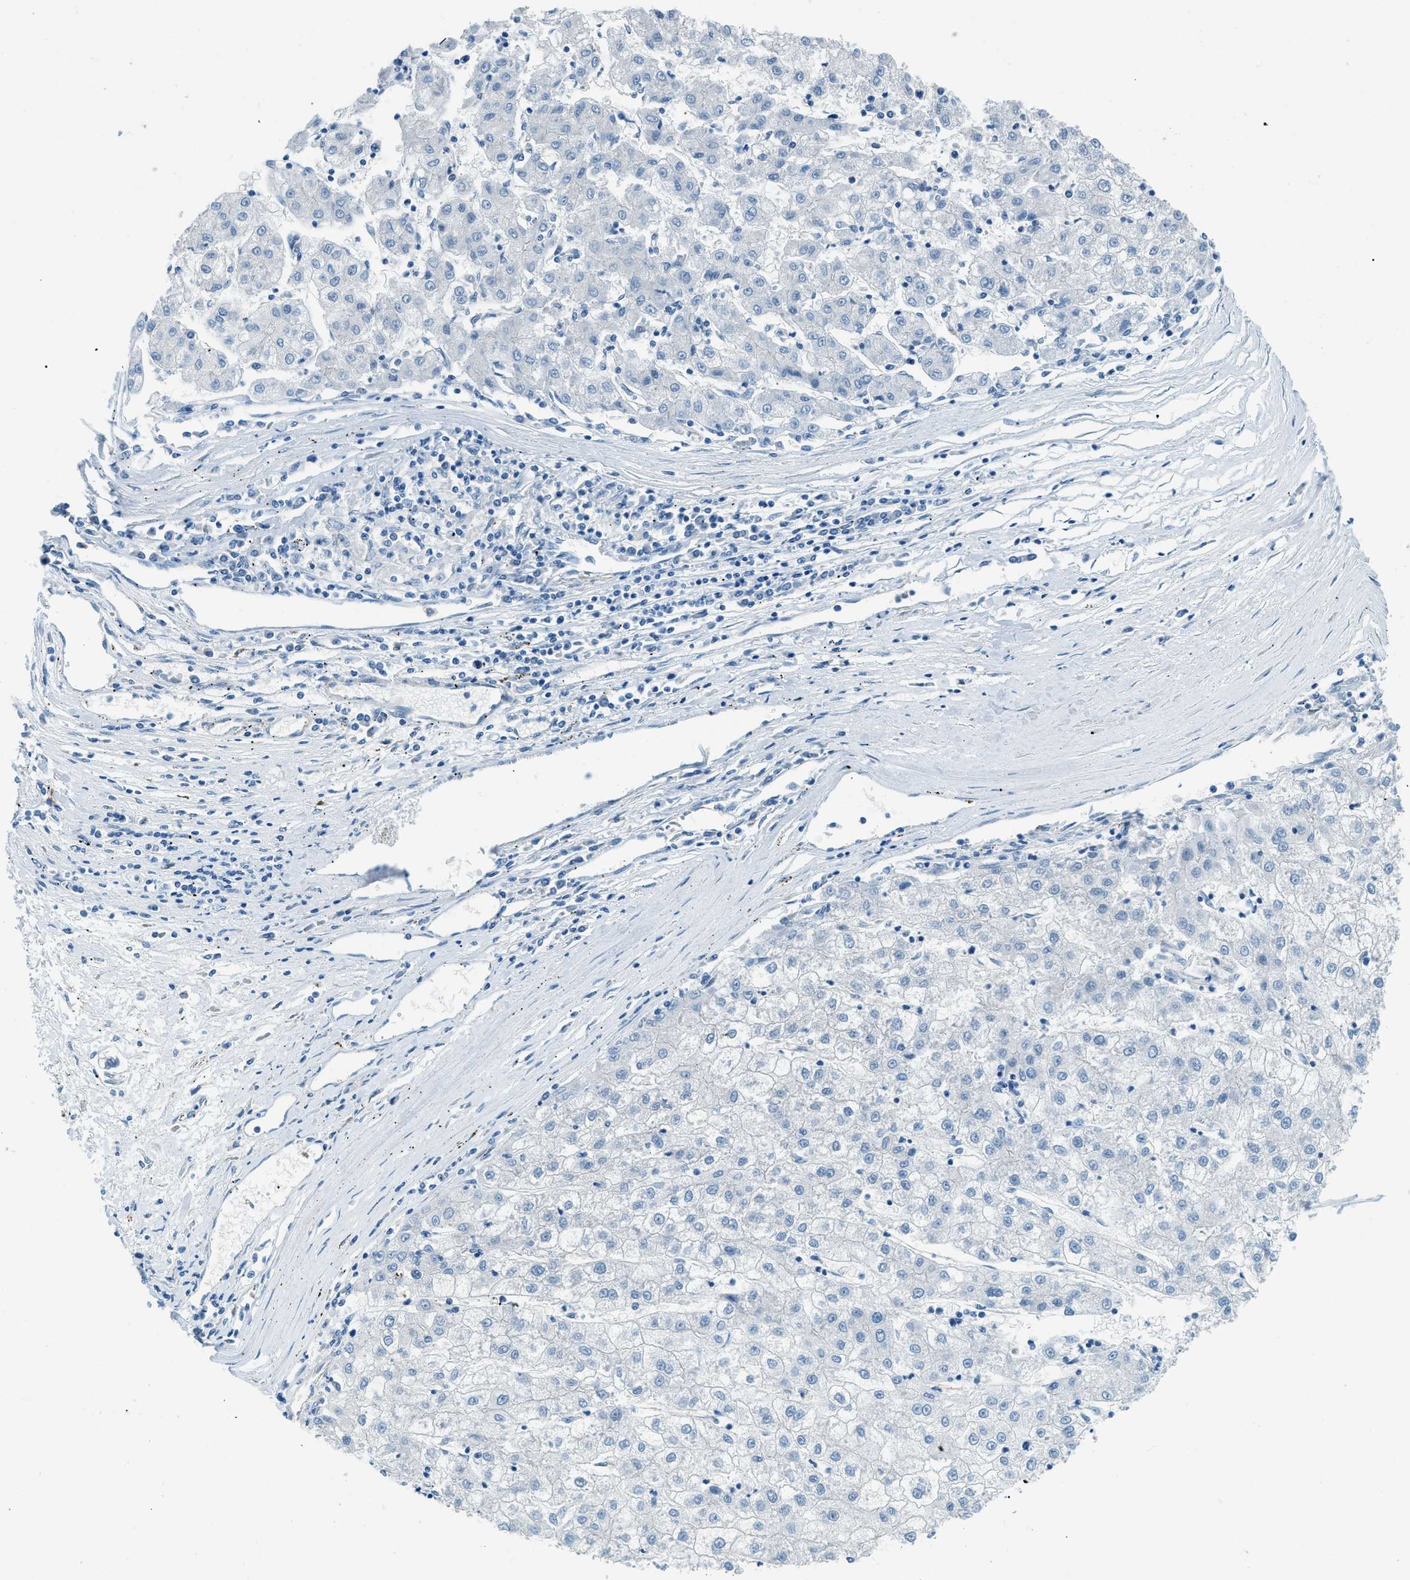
{"staining": {"intensity": "negative", "quantity": "none", "location": "none"}, "tissue": "liver cancer", "cell_type": "Tumor cells", "image_type": "cancer", "snomed": [{"axis": "morphology", "description": "Carcinoma, Hepatocellular, NOS"}, {"axis": "topography", "description": "Liver"}], "caption": "IHC photomicrograph of neoplastic tissue: human hepatocellular carcinoma (liver) stained with DAB displays no significant protein staining in tumor cells.", "gene": "ZNF367", "patient": {"sex": "male", "age": 72}}